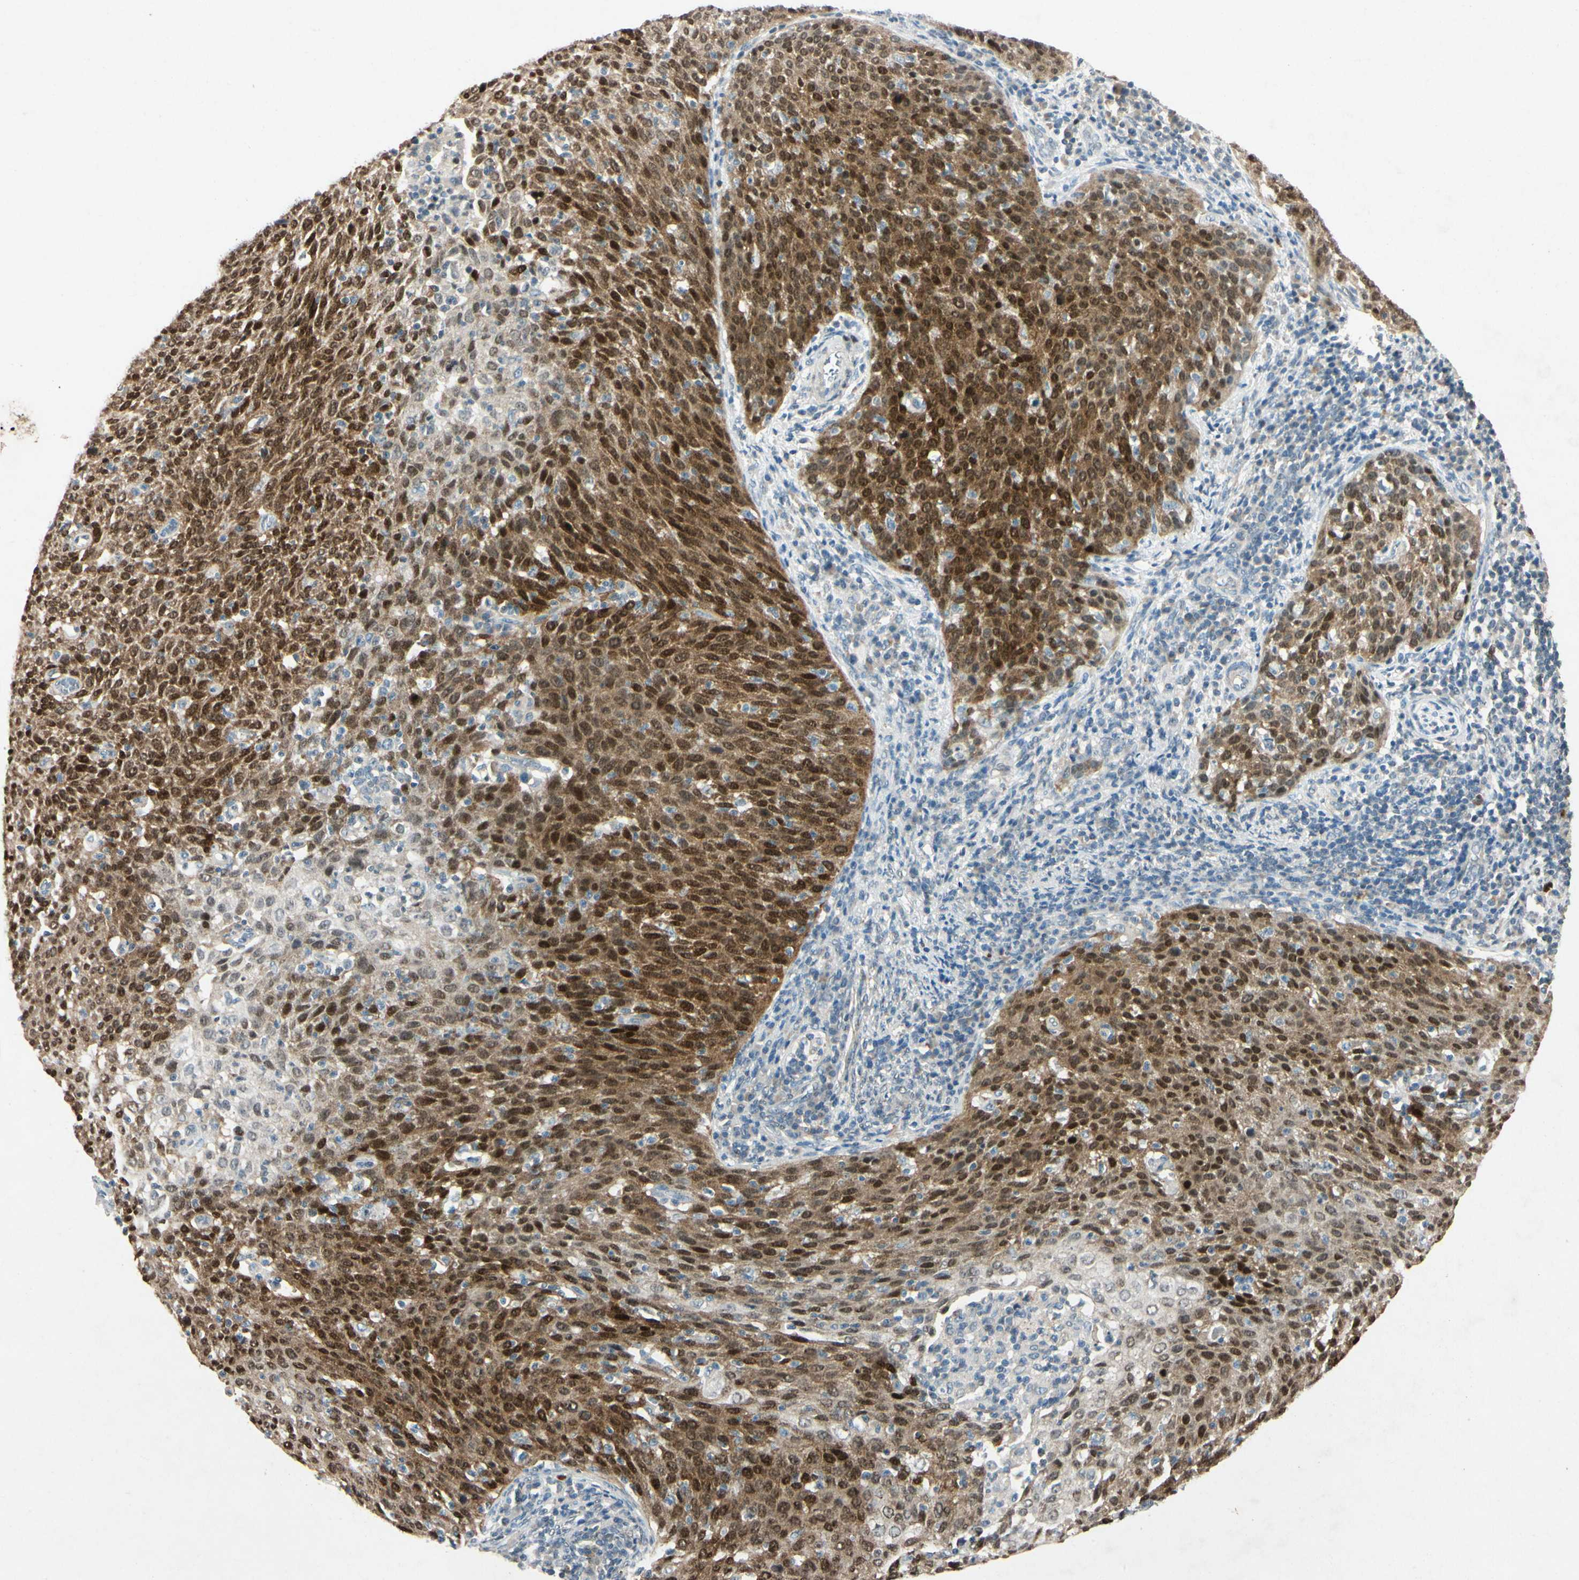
{"staining": {"intensity": "strong", "quantity": ">75%", "location": "cytoplasmic/membranous,nuclear"}, "tissue": "cervical cancer", "cell_type": "Tumor cells", "image_type": "cancer", "snomed": [{"axis": "morphology", "description": "Squamous cell carcinoma, NOS"}, {"axis": "topography", "description": "Cervix"}], "caption": "DAB (3,3'-diaminobenzidine) immunohistochemical staining of human cervical cancer shows strong cytoplasmic/membranous and nuclear protein positivity in approximately >75% of tumor cells. (brown staining indicates protein expression, while blue staining denotes nuclei).", "gene": "HSPA1B", "patient": {"sex": "female", "age": 38}}